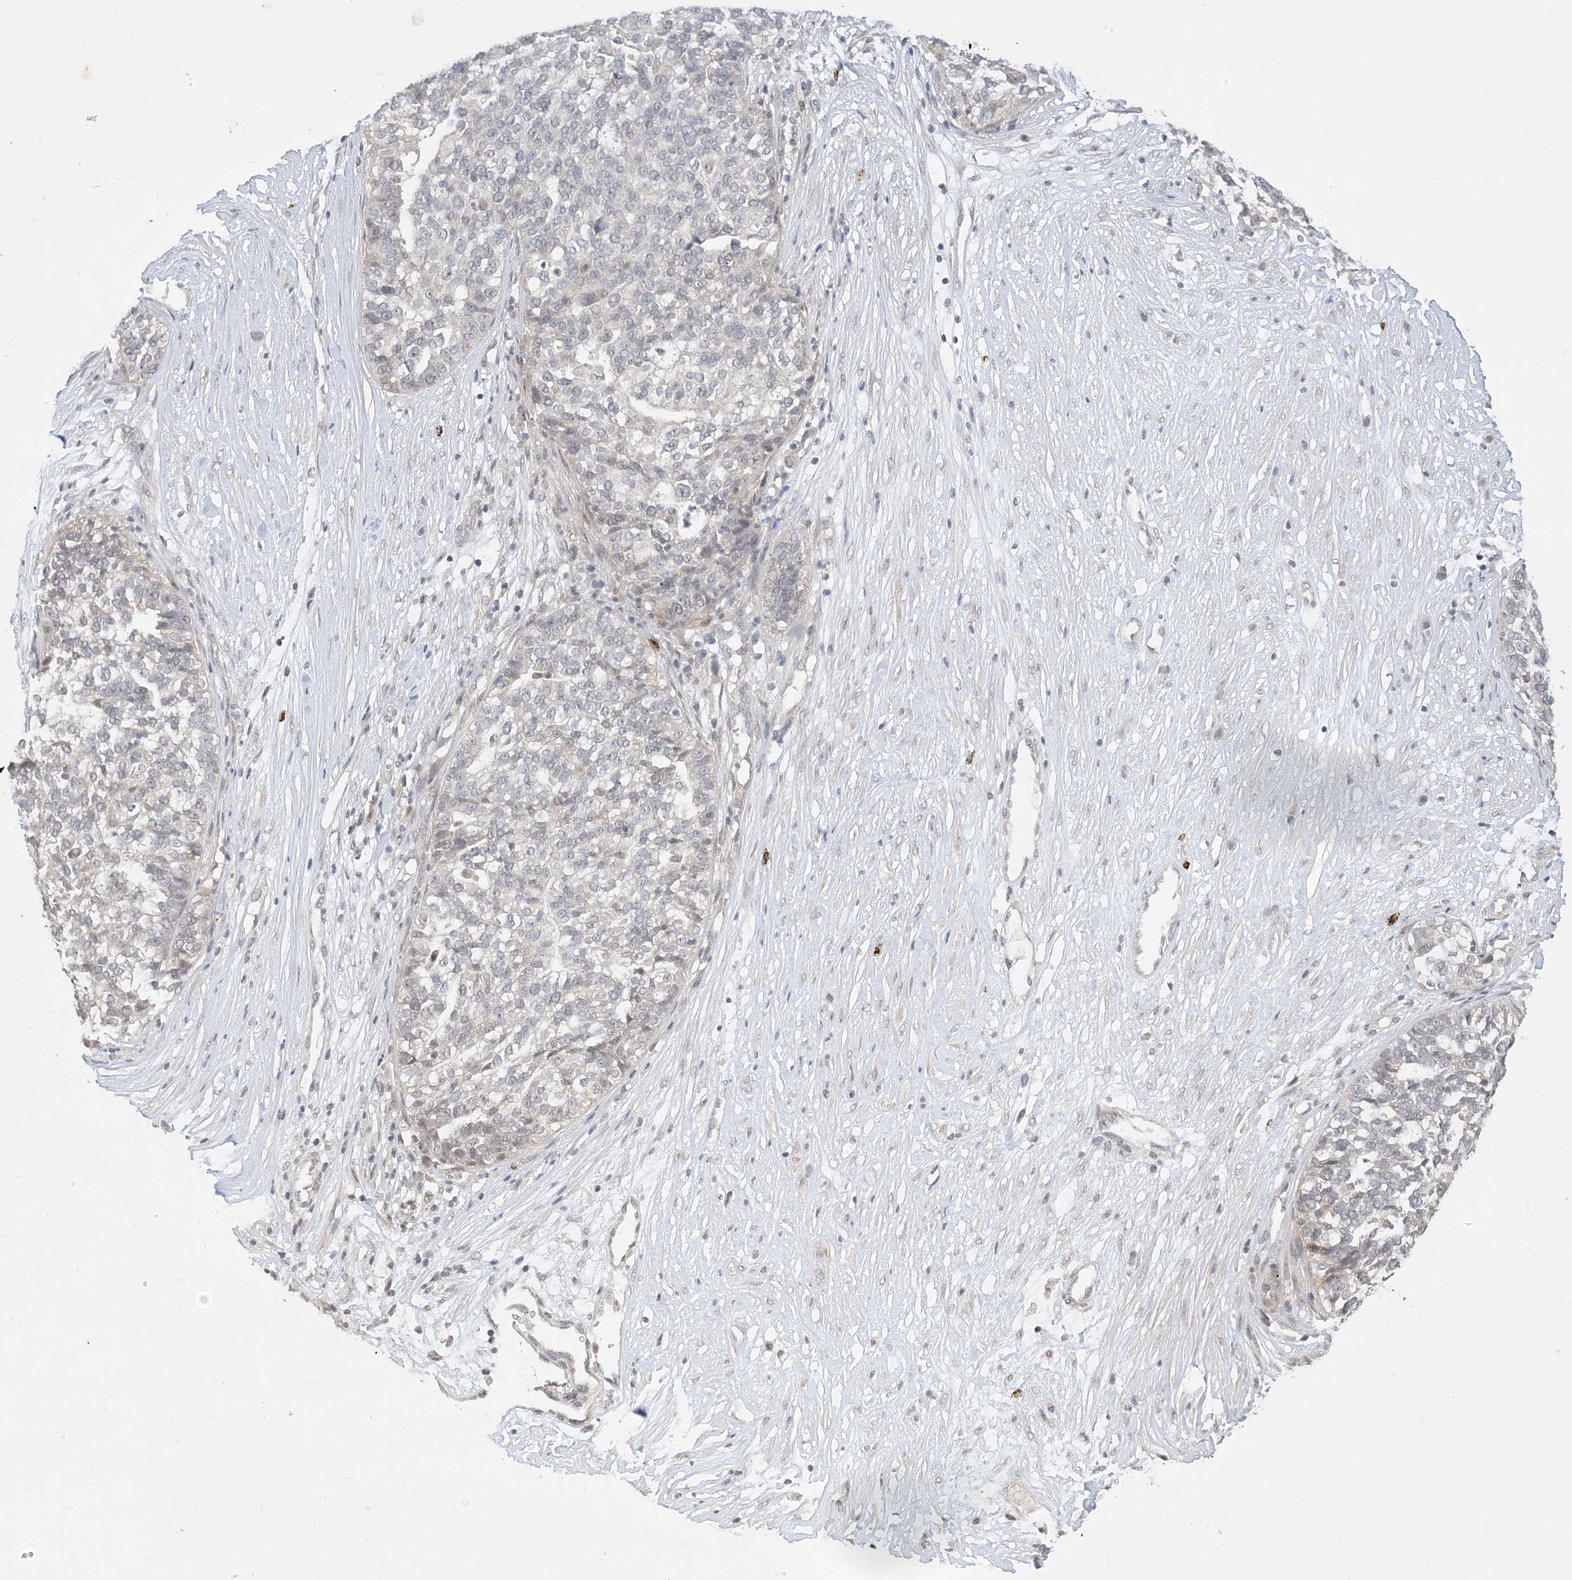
{"staining": {"intensity": "negative", "quantity": "none", "location": "none"}, "tissue": "ovarian cancer", "cell_type": "Tumor cells", "image_type": "cancer", "snomed": [{"axis": "morphology", "description": "Cystadenocarcinoma, serous, NOS"}, {"axis": "topography", "description": "Ovary"}], "caption": "This is an immunohistochemistry micrograph of ovarian serous cystadenocarcinoma. There is no positivity in tumor cells.", "gene": "RANBP9", "patient": {"sex": "female", "age": 59}}